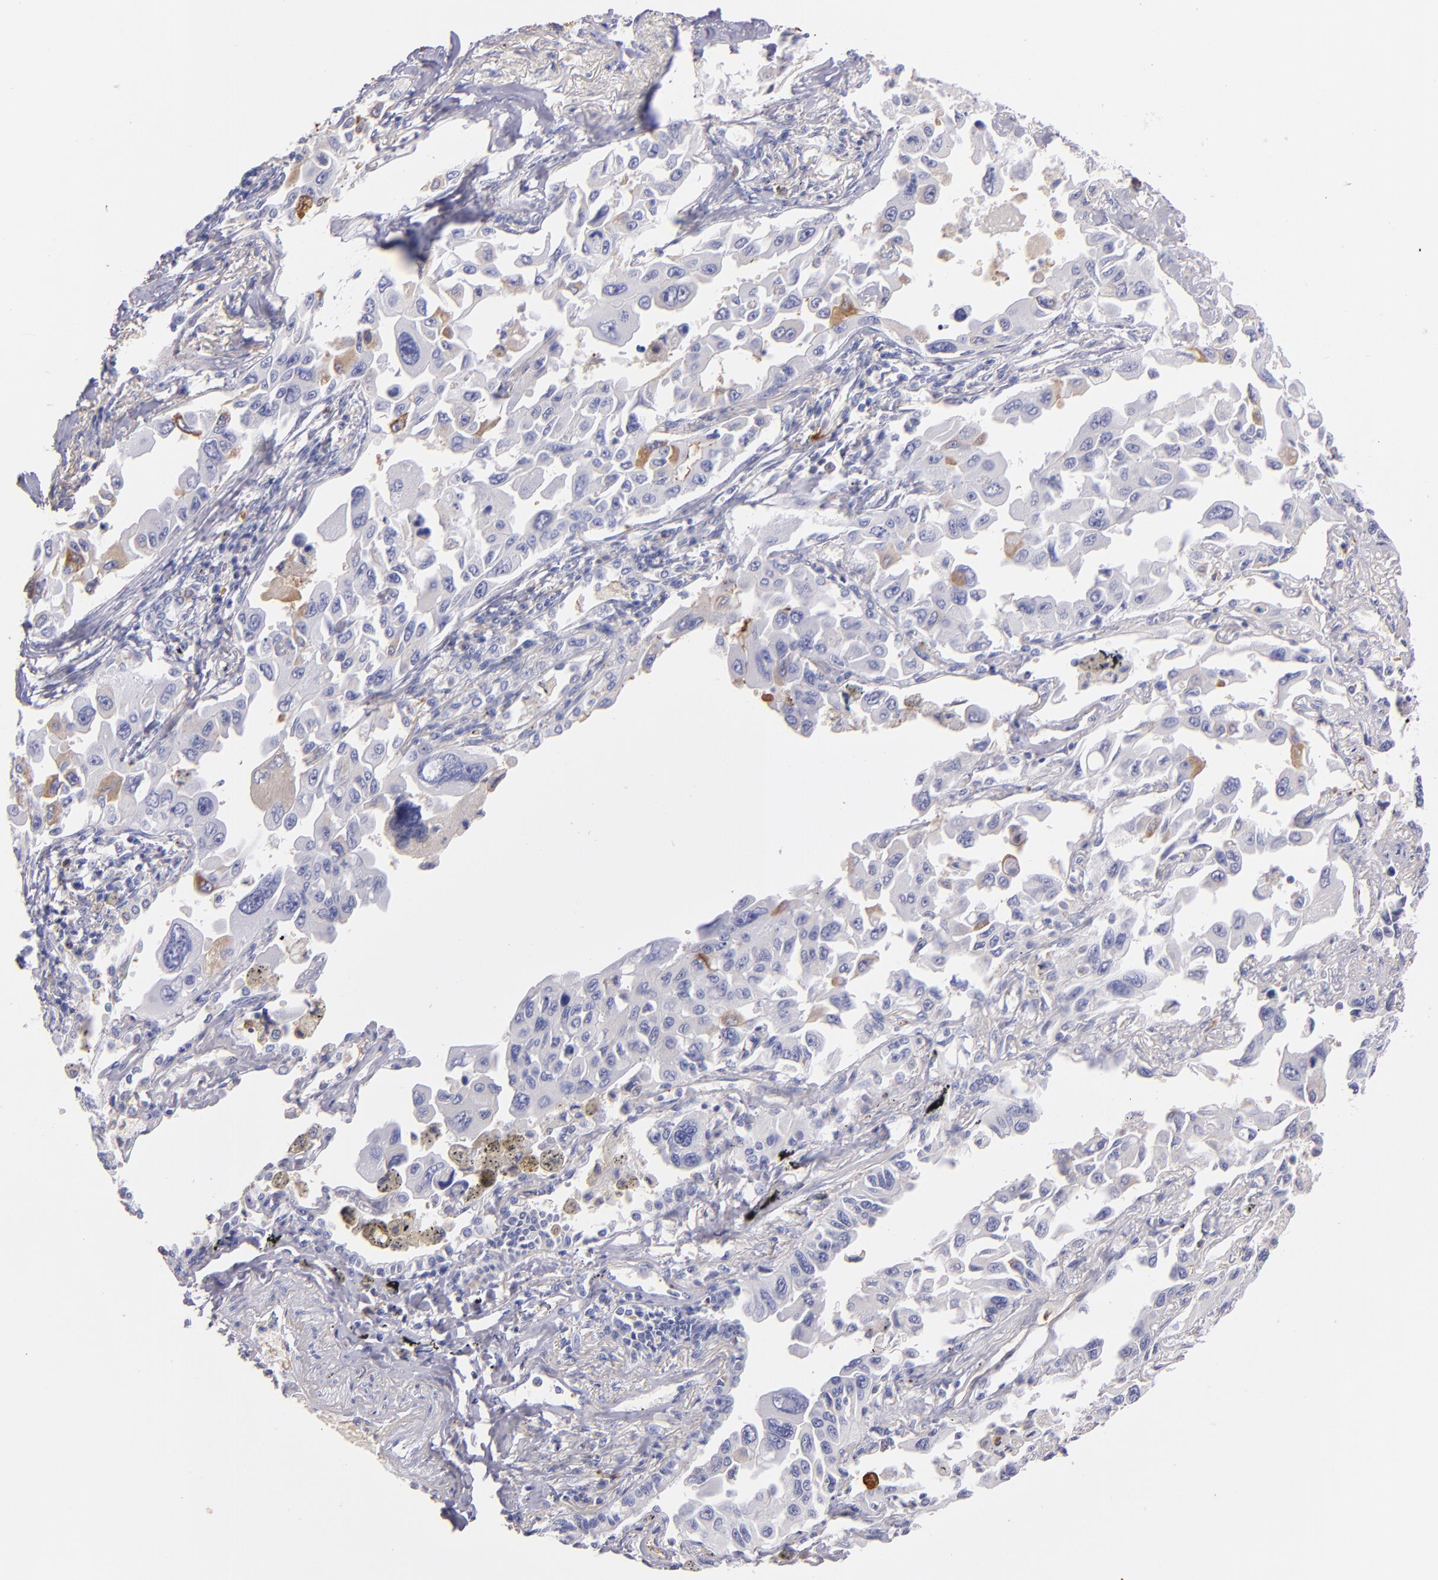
{"staining": {"intensity": "negative", "quantity": "none", "location": "none"}, "tissue": "lung cancer", "cell_type": "Tumor cells", "image_type": "cancer", "snomed": [{"axis": "morphology", "description": "Adenocarcinoma, NOS"}, {"axis": "topography", "description": "Lung"}], "caption": "Tumor cells are negative for brown protein staining in lung cancer.", "gene": "FGB", "patient": {"sex": "male", "age": 64}}